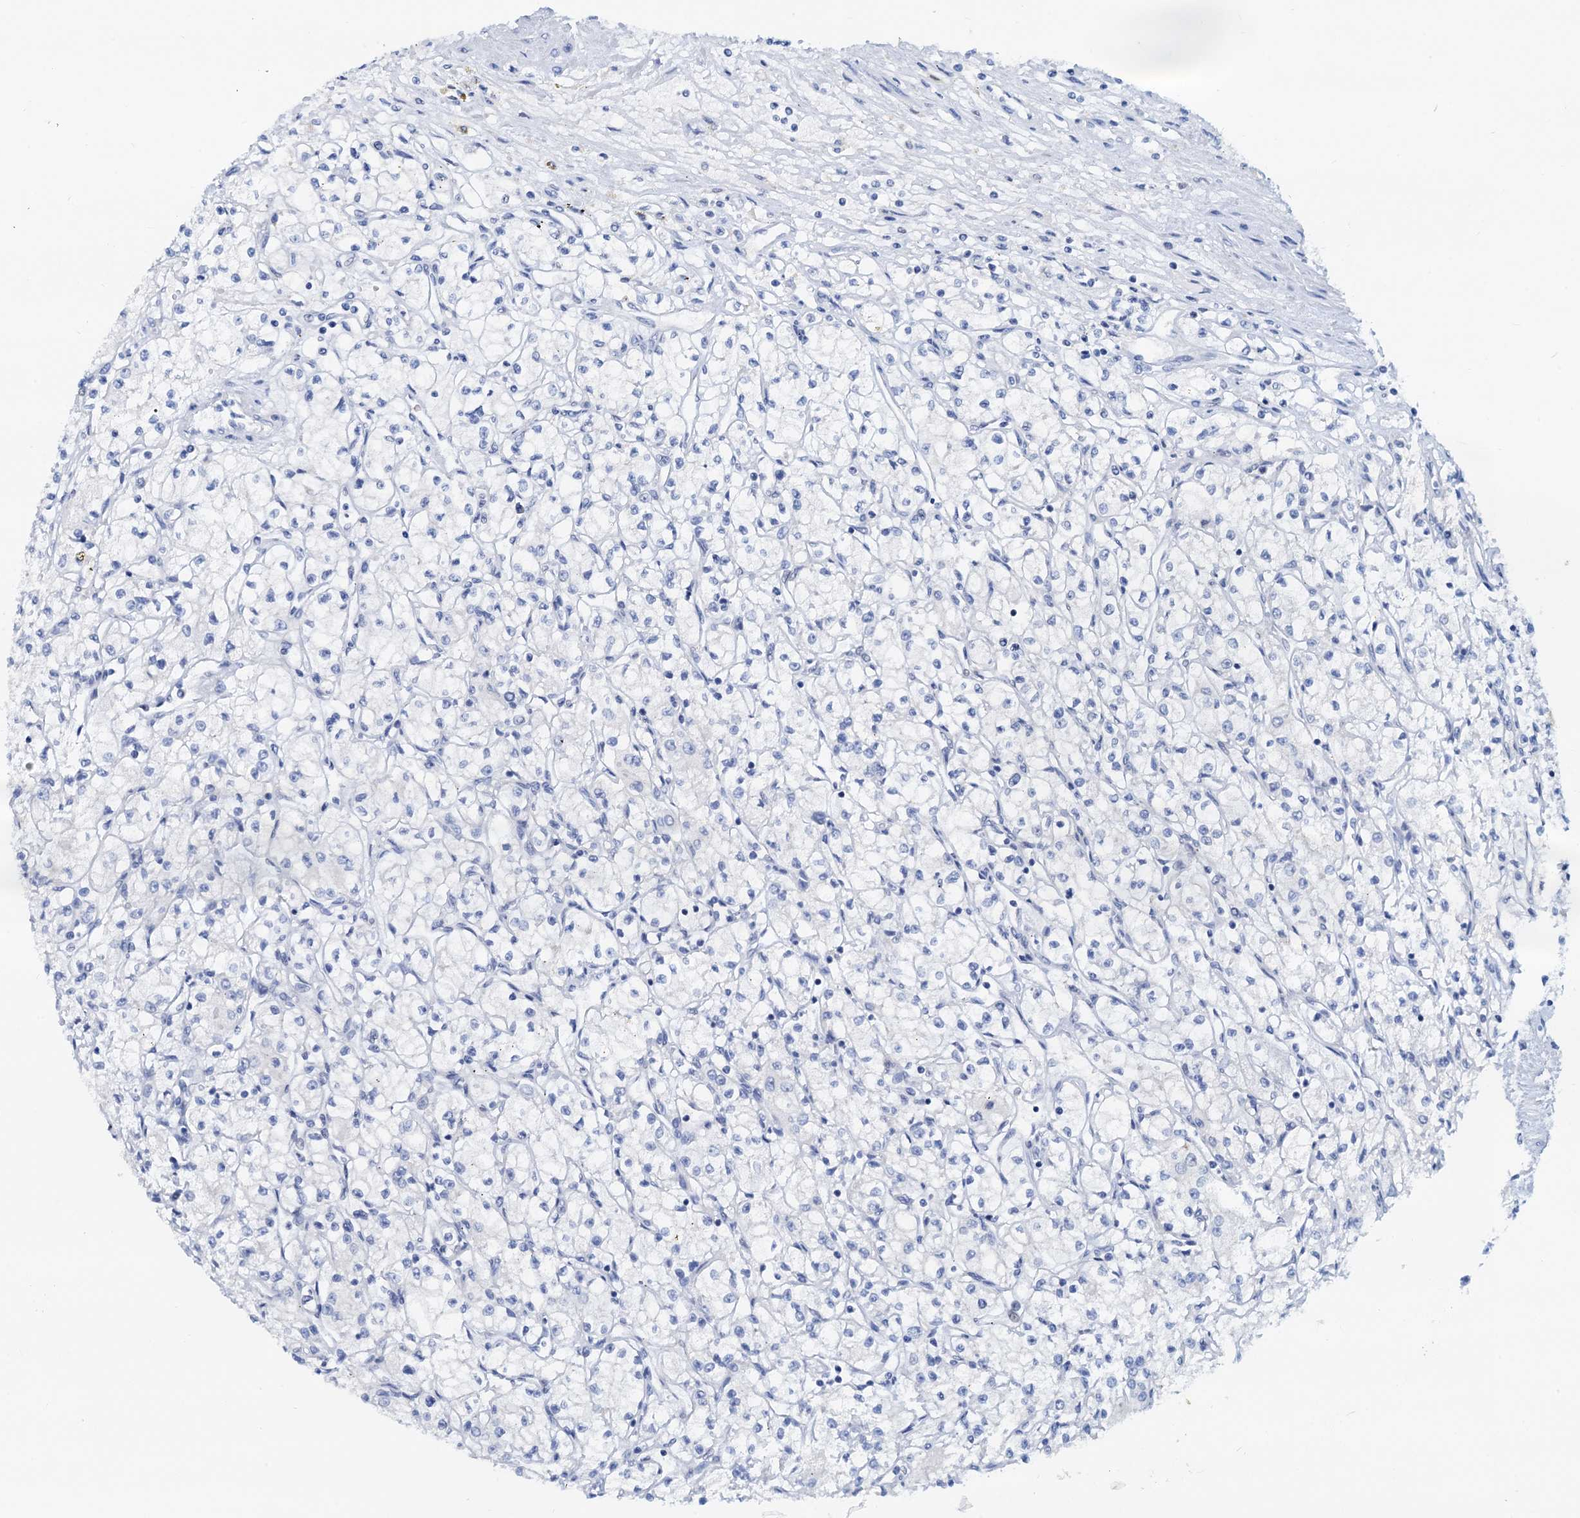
{"staining": {"intensity": "negative", "quantity": "none", "location": "none"}, "tissue": "renal cancer", "cell_type": "Tumor cells", "image_type": "cancer", "snomed": [{"axis": "morphology", "description": "Adenocarcinoma, NOS"}, {"axis": "topography", "description": "Kidney"}], "caption": "Renal cancer (adenocarcinoma) was stained to show a protein in brown. There is no significant staining in tumor cells.", "gene": "PTGES3", "patient": {"sex": "male", "age": 59}}